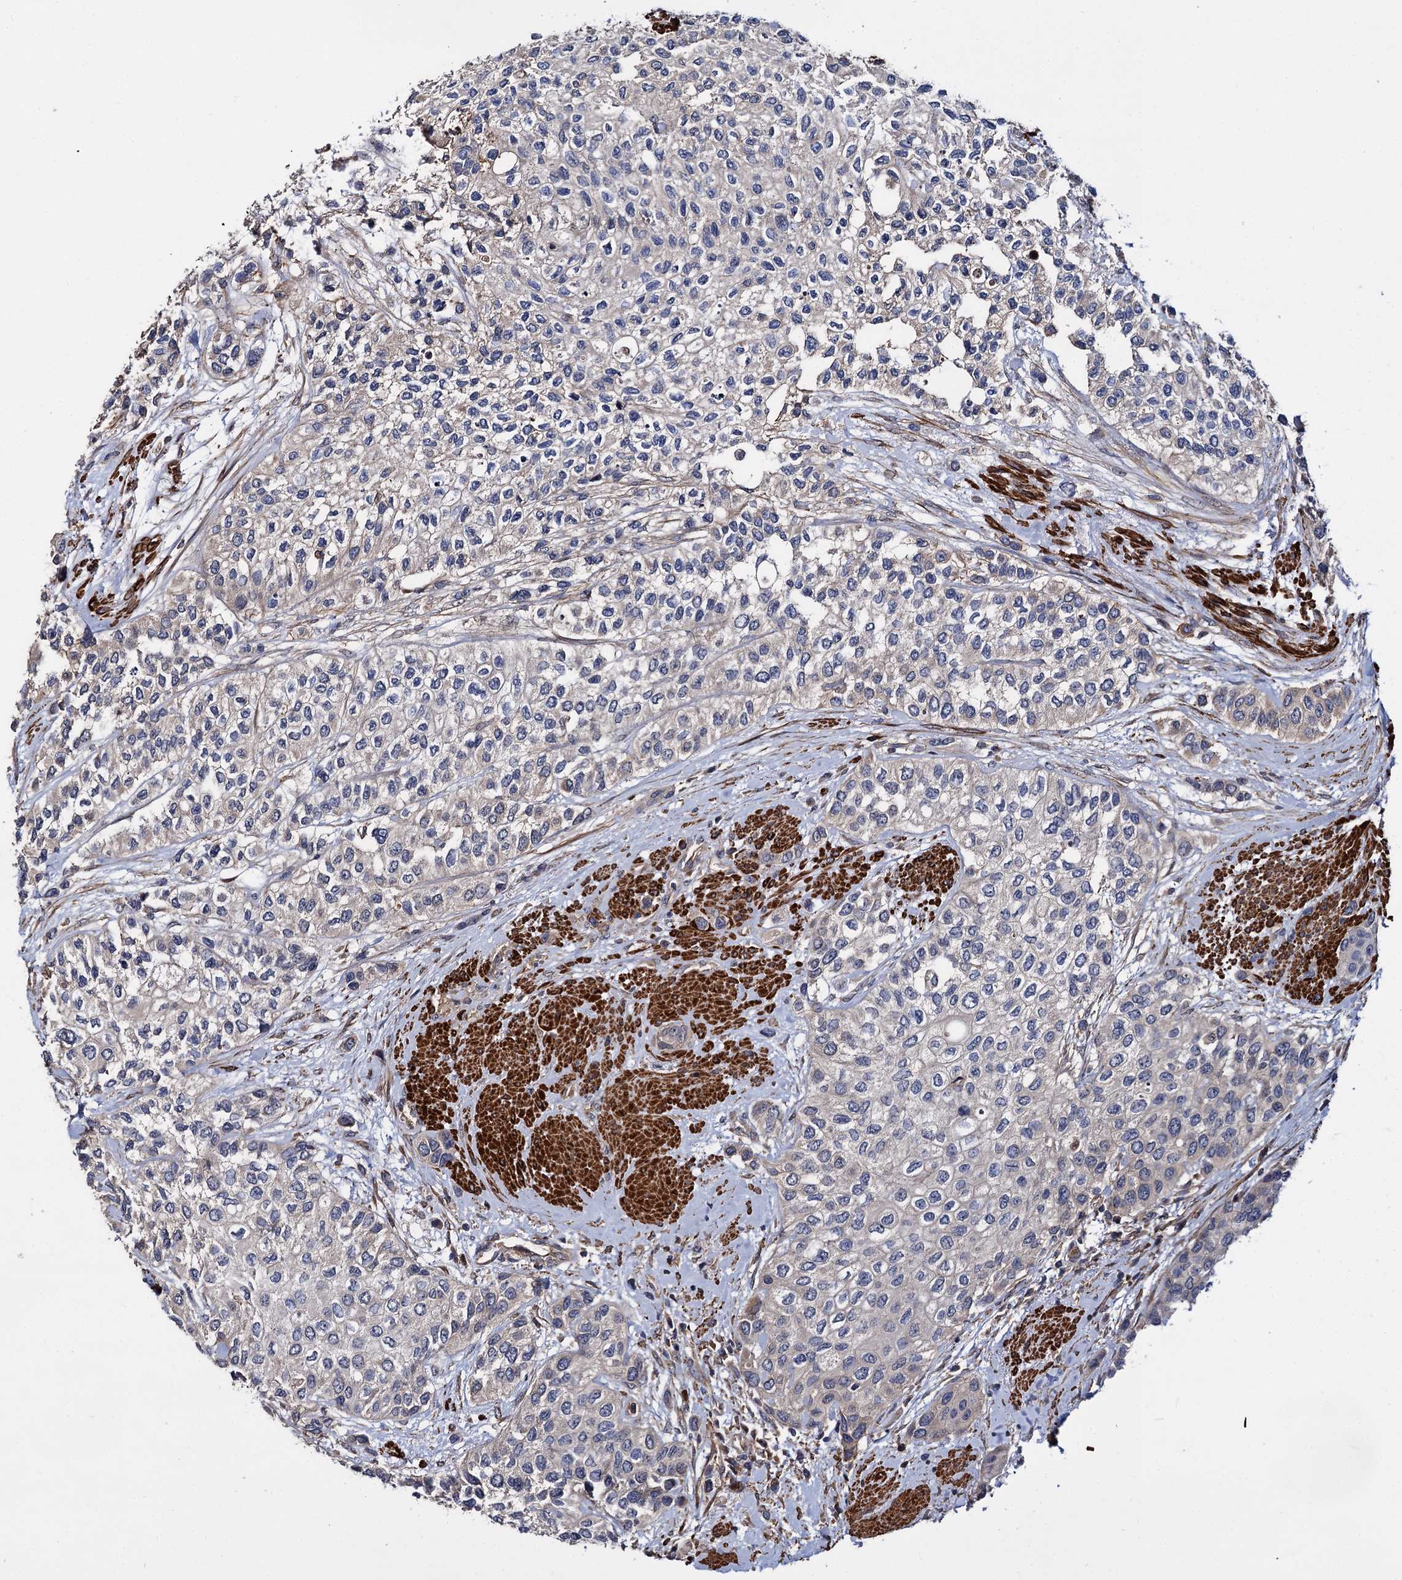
{"staining": {"intensity": "negative", "quantity": "none", "location": "none"}, "tissue": "urothelial cancer", "cell_type": "Tumor cells", "image_type": "cancer", "snomed": [{"axis": "morphology", "description": "Normal tissue, NOS"}, {"axis": "morphology", "description": "Urothelial carcinoma, High grade"}, {"axis": "topography", "description": "Vascular tissue"}, {"axis": "topography", "description": "Urinary bladder"}], "caption": "Image shows no protein positivity in tumor cells of high-grade urothelial carcinoma tissue.", "gene": "ISM2", "patient": {"sex": "female", "age": 56}}